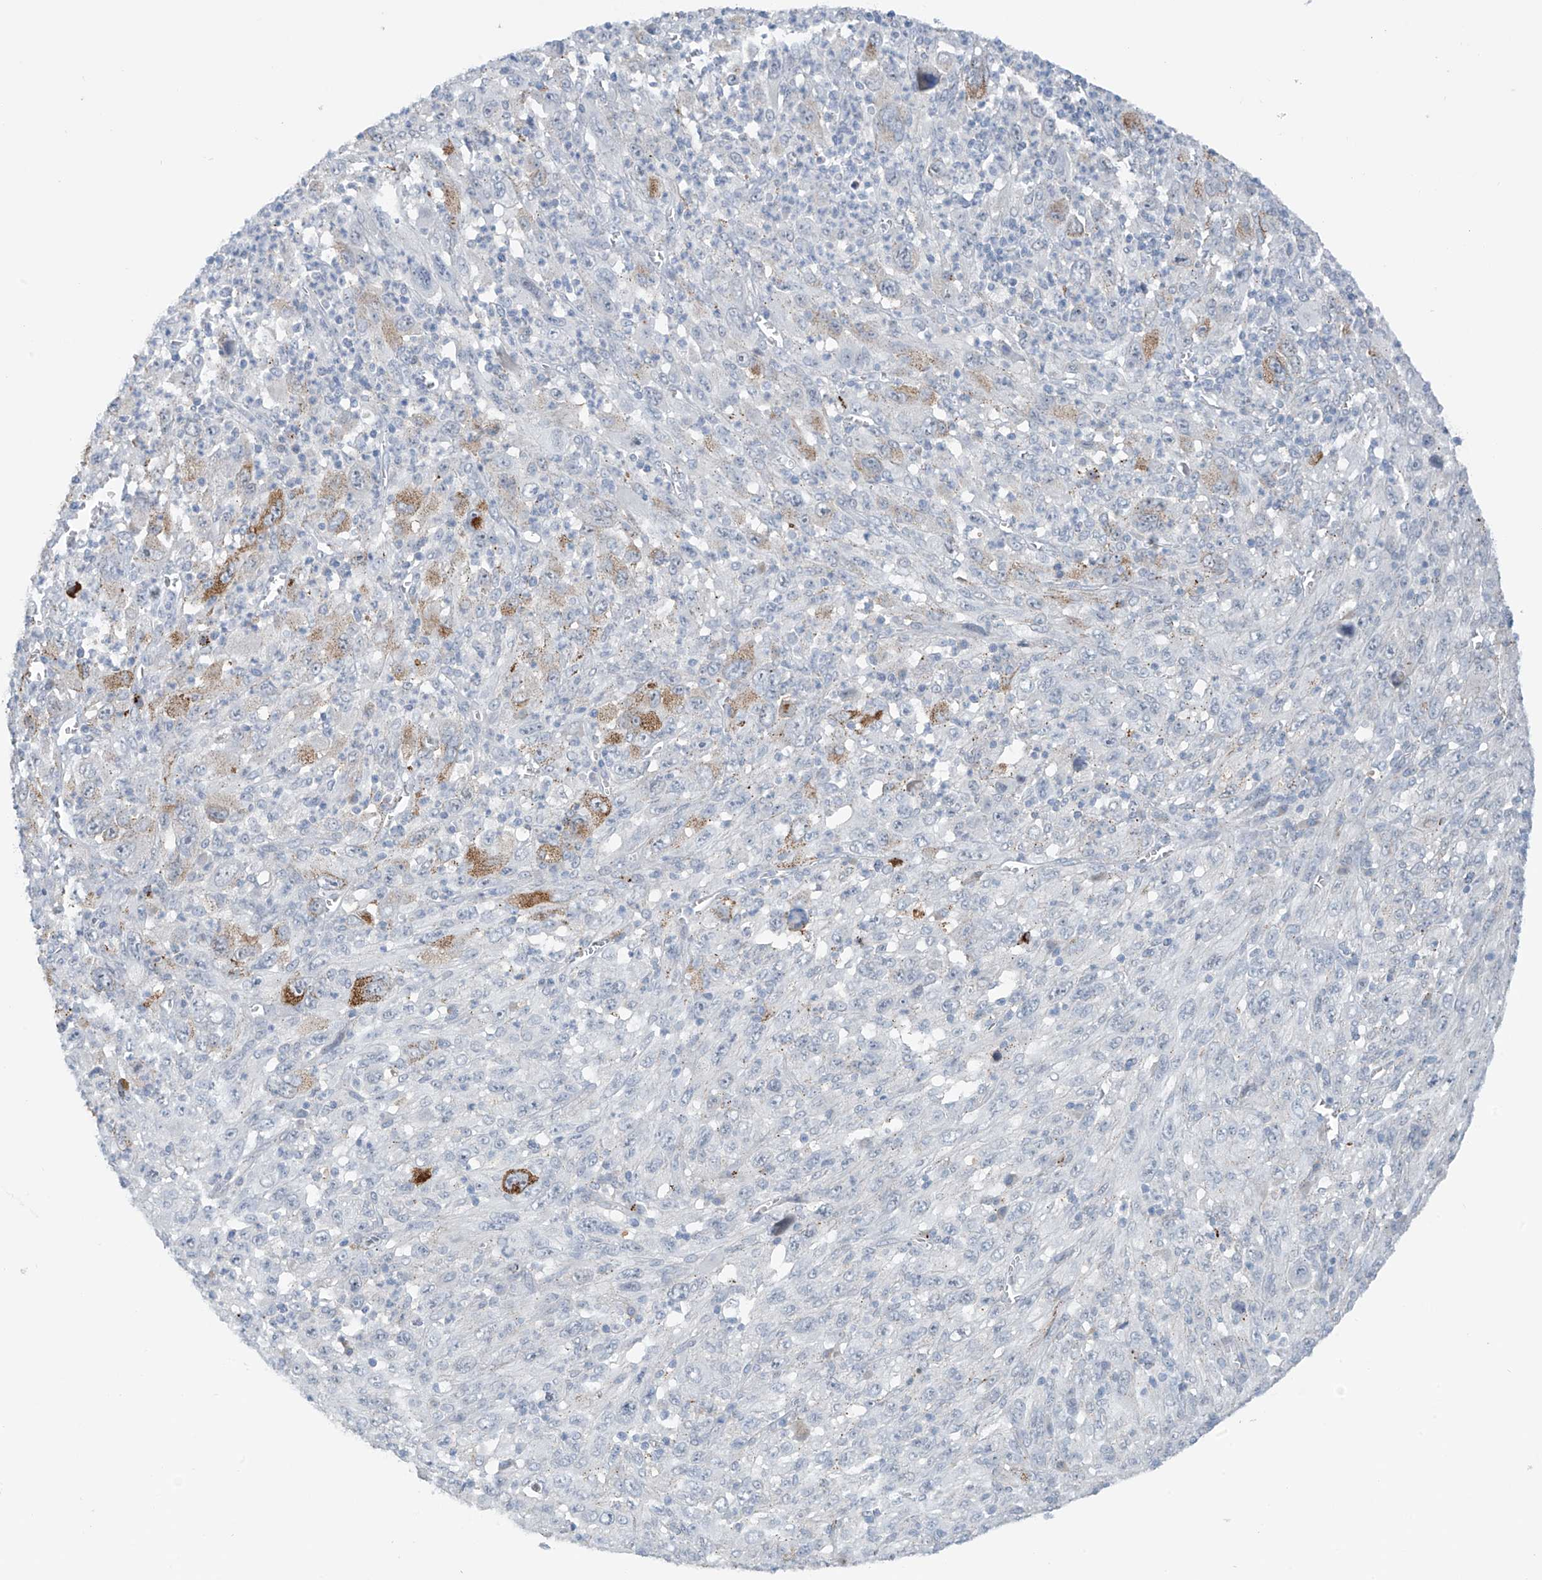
{"staining": {"intensity": "moderate", "quantity": "<25%", "location": "cytoplasmic/membranous"}, "tissue": "melanoma", "cell_type": "Tumor cells", "image_type": "cancer", "snomed": [{"axis": "morphology", "description": "Malignant melanoma, Metastatic site"}, {"axis": "topography", "description": "Skin"}], "caption": "A brown stain shows moderate cytoplasmic/membranous positivity of a protein in human melanoma tumor cells. The protein is stained brown, and the nuclei are stained in blue (DAB (3,3'-diaminobenzidine) IHC with brightfield microscopy, high magnification).", "gene": "ZNF793", "patient": {"sex": "female", "age": 56}}